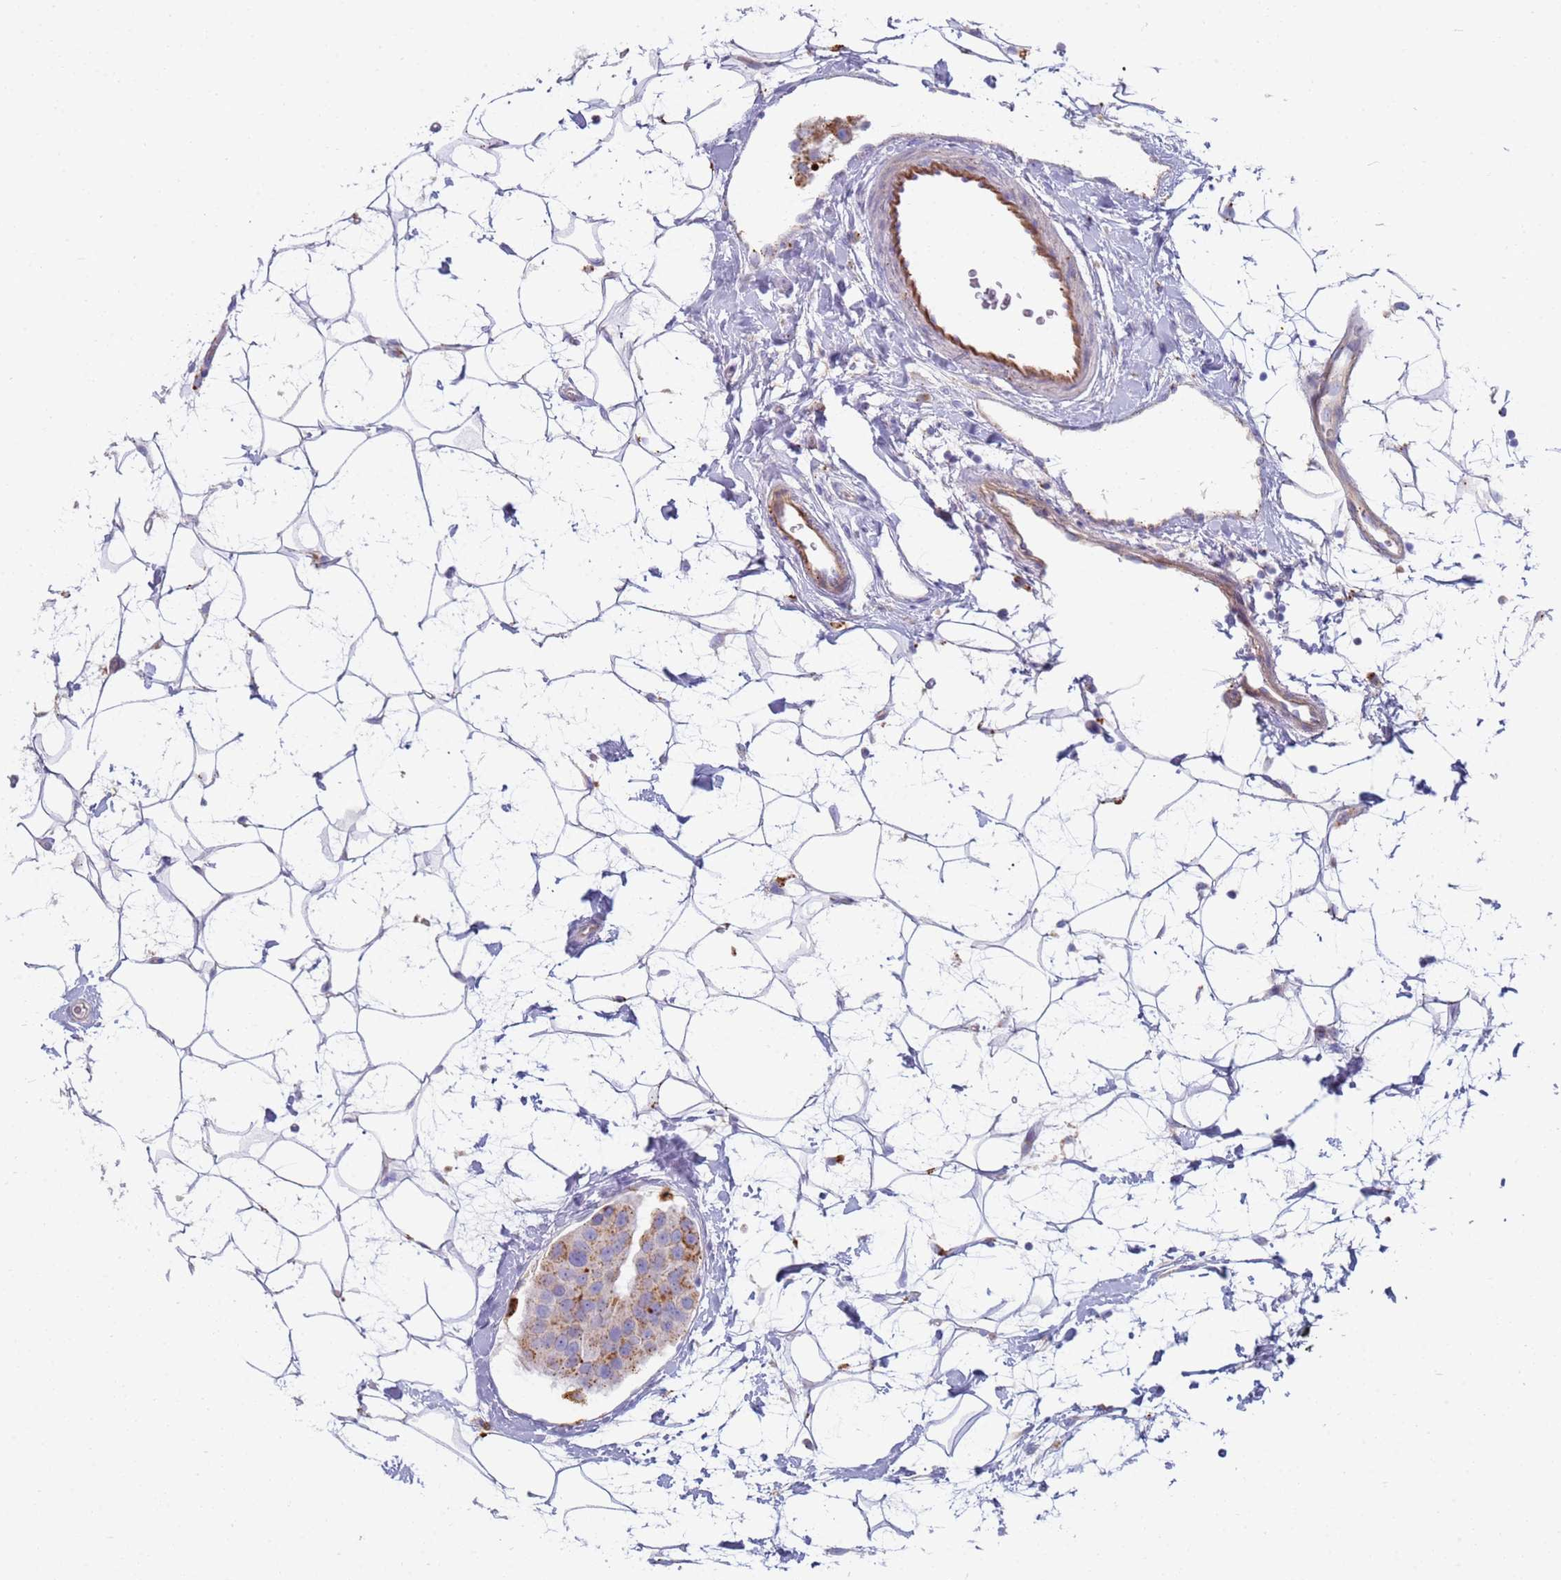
{"staining": {"intensity": "moderate", "quantity": "25%-75%", "location": "cytoplasmic/membranous"}, "tissue": "breast cancer", "cell_type": "Tumor cells", "image_type": "cancer", "snomed": [{"axis": "morphology", "description": "Normal tissue, NOS"}, {"axis": "morphology", "description": "Duct carcinoma"}, {"axis": "topography", "description": "Breast"}], "caption": "The image exhibits a brown stain indicating the presence of a protein in the cytoplasmic/membranous of tumor cells in breast intraductal carcinoma. (Brightfield microscopy of DAB IHC at high magnification).", "gene": "TMEM229B", "patient": {"sex": "female", "age": 39}}